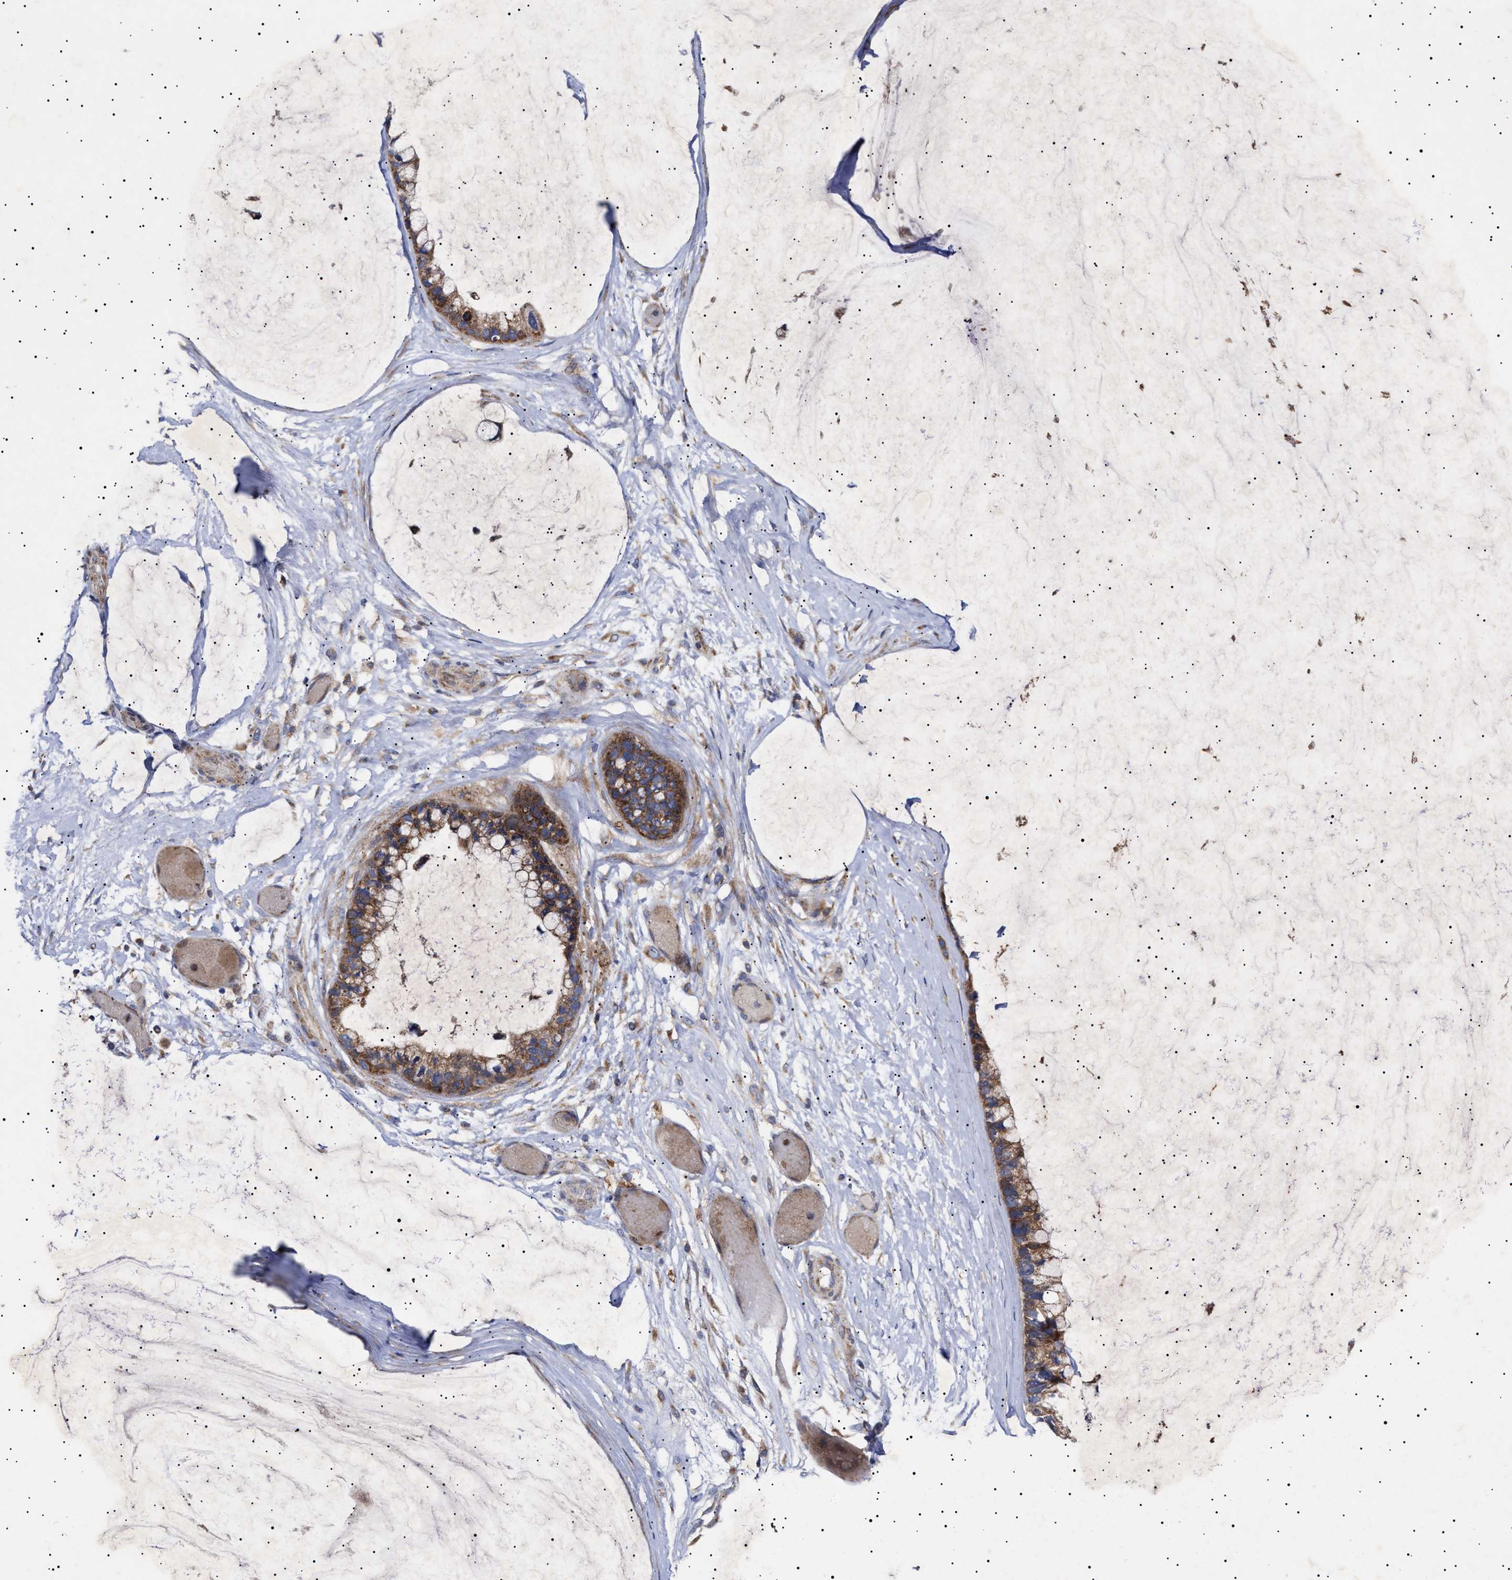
{"staining": {"intensity": "moderate", "quantity": ">75%", "location": "cytoplasmic/membranous"}, "tissue": "ovarian cancer", "cell_type": "Tumor cells", "image_type": "cancer", "snomed": [{"axis": "morphology", "description": "Cystadenocarcinoma, mucinous, NOS"}, {"axis": "topography", "description": "Ovary"}], "caption": "Ovarian mucinous cystadenocarcinoma stained with a protein marker displays moderate staining in tumor cells.", "gene": "MRPL10", "patient": {"sex": "female", "age": 39}}